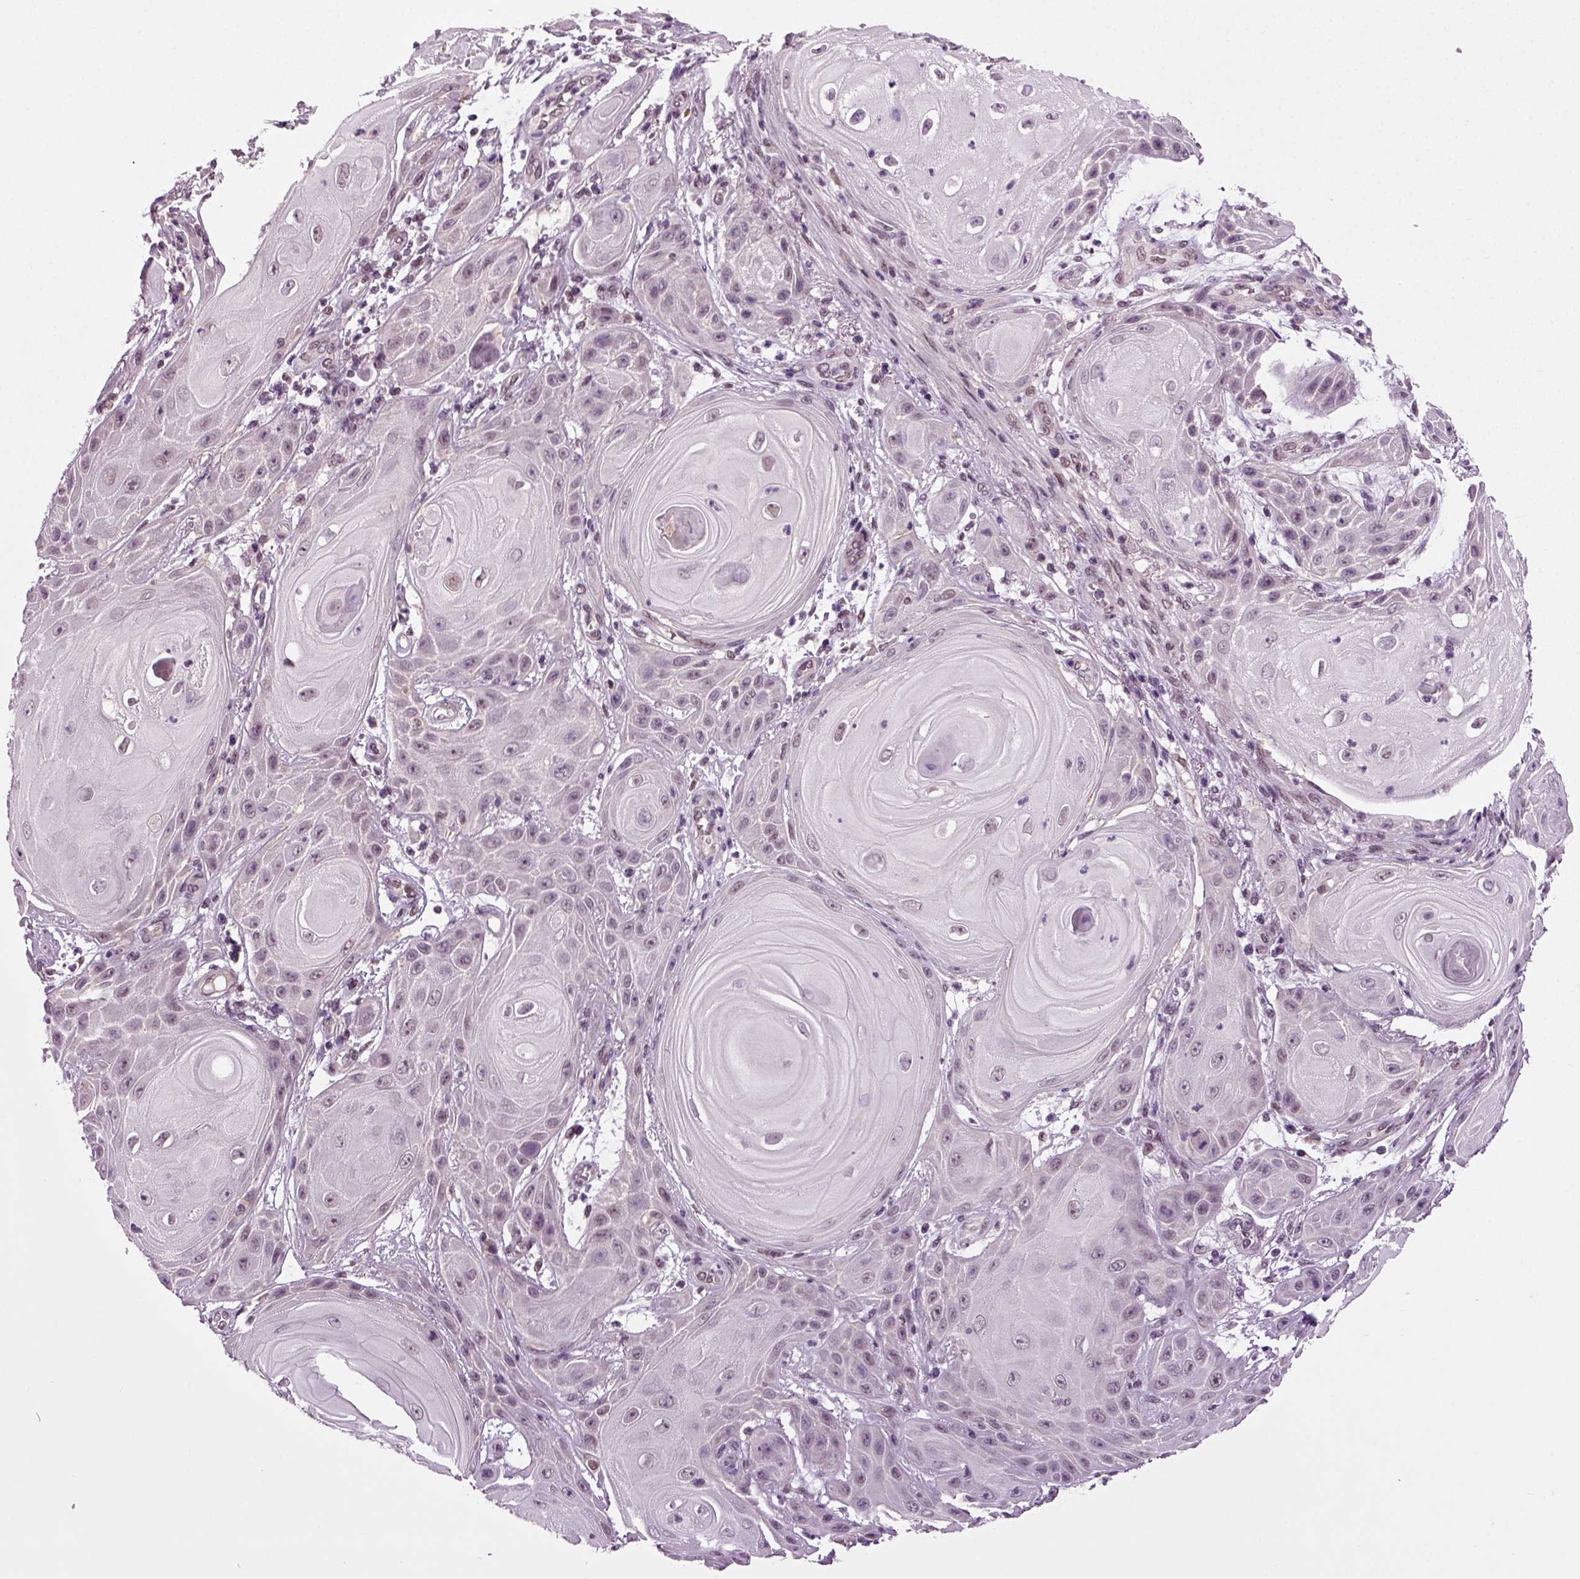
{"staining": {"intensity": "negative", "quantity": "none", "location": "none"}, "tissue": "skin cancer", "cell_type": "Tumor cells", "image_type": "cancer", "snomed": [{"axis": "morphology", "description": "Squamous cell carcinoma, NOS"}, {"axis": "topography", "description": "Skin"}], "caption": "IHC of human squamous cell carcinoma (skin) displays no expression in tumor cells. The staining is performed using DAB (3,3'-diaminobenzidine) brown chromogen with nuclei counter-stained in using hematoxylin.", "gene": "RCOR3", "patient": {"sex": "male", "age": 62}}